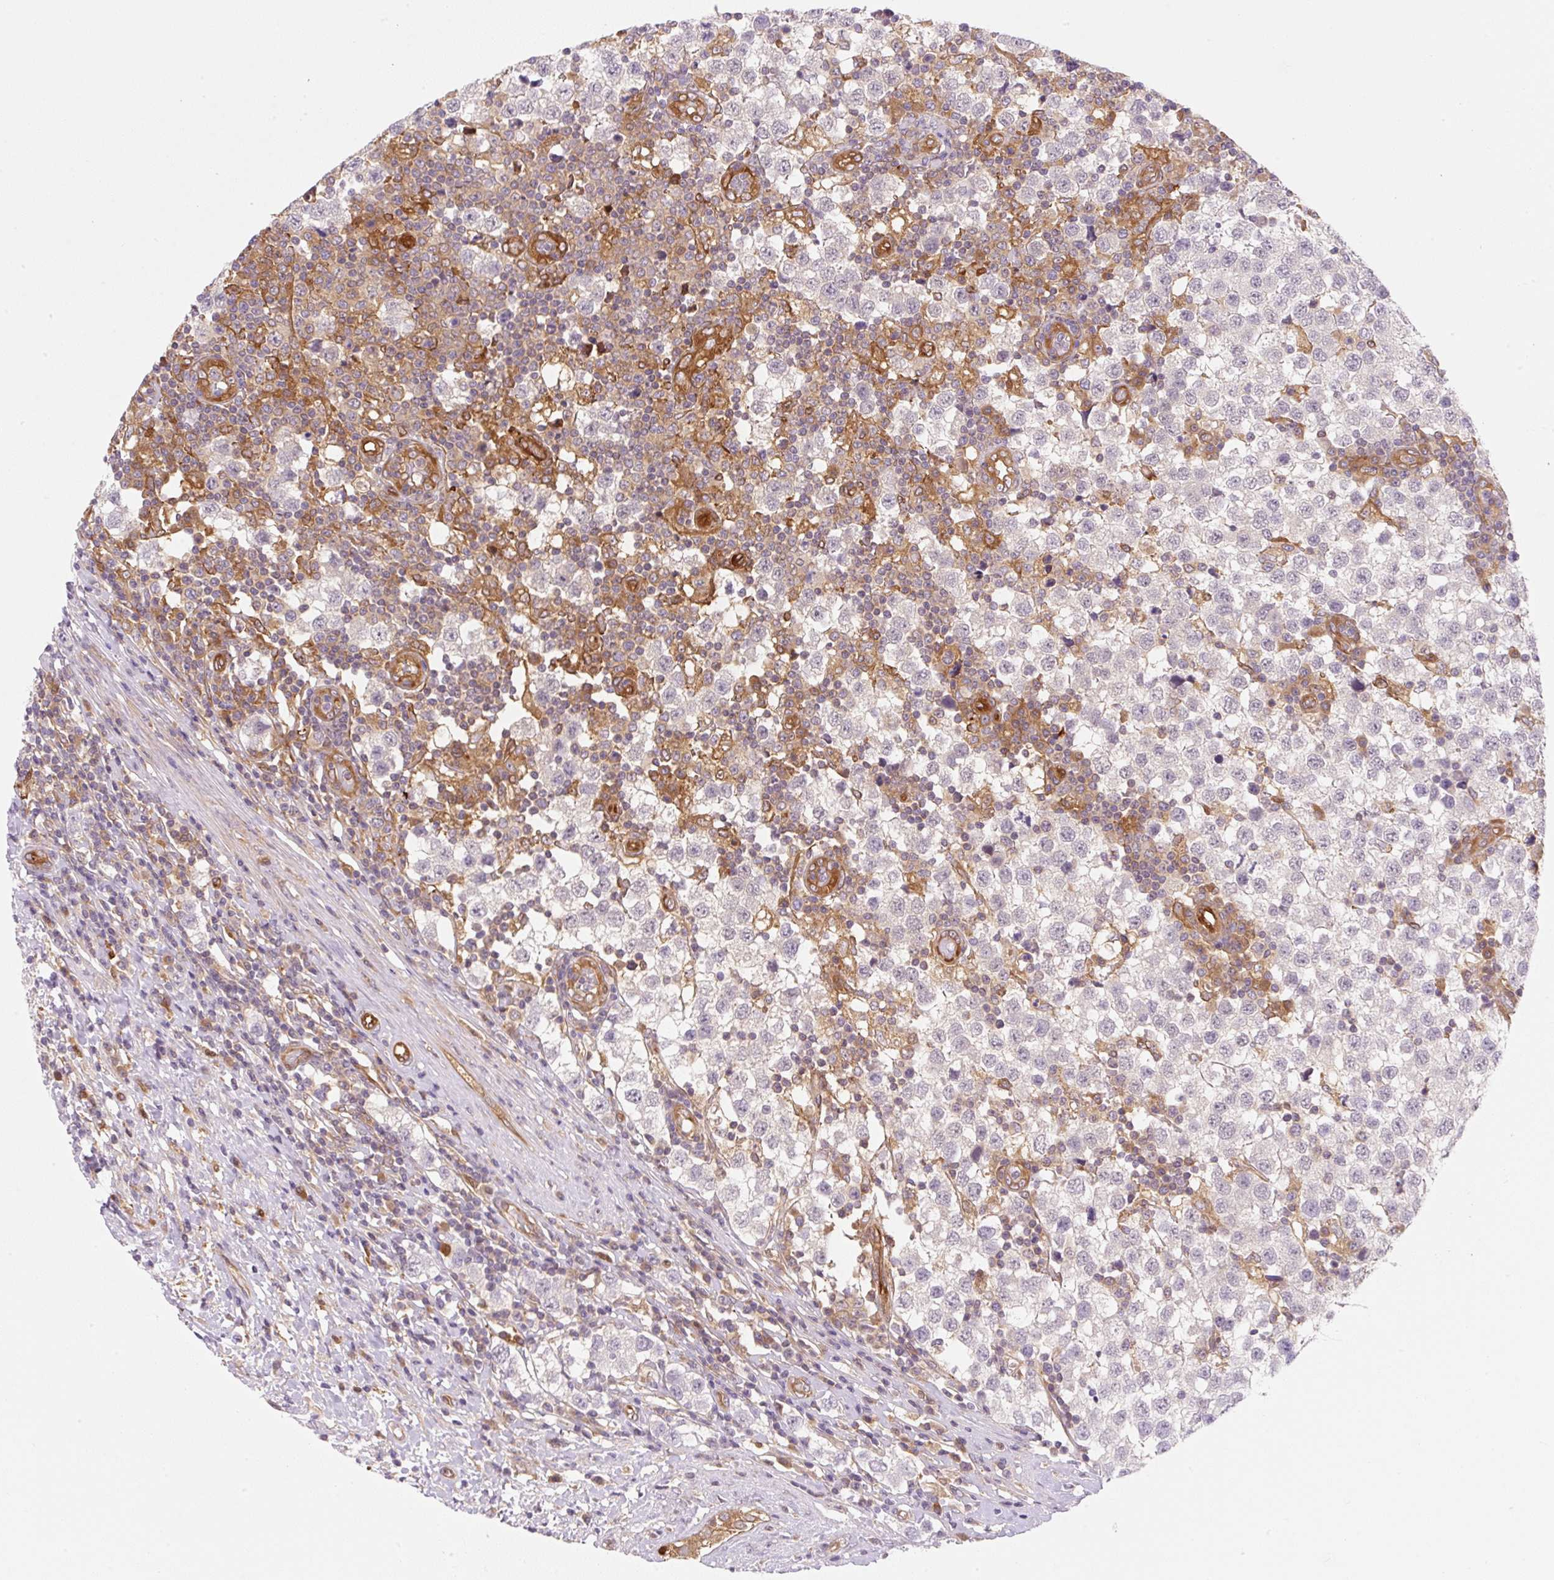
{"staining": {"intensity": "negative", "quantity": "none", "location": "none"}, "tissue": "testis cancer", "cell_type": "Tumor cells", "image_type": "cancer", "snomed": [{"axis": "morphology", "description": "Seminoma, NOS"}, {"axis": "topography", "description": "Testis"}], "caption": "Immunohistochemistry image of seminoma (testis) stained for a protein (brown), which reveals no positivity in tumor cells.", "gene": "OMA1", "patient": {"sex": "male", "age": 34}}